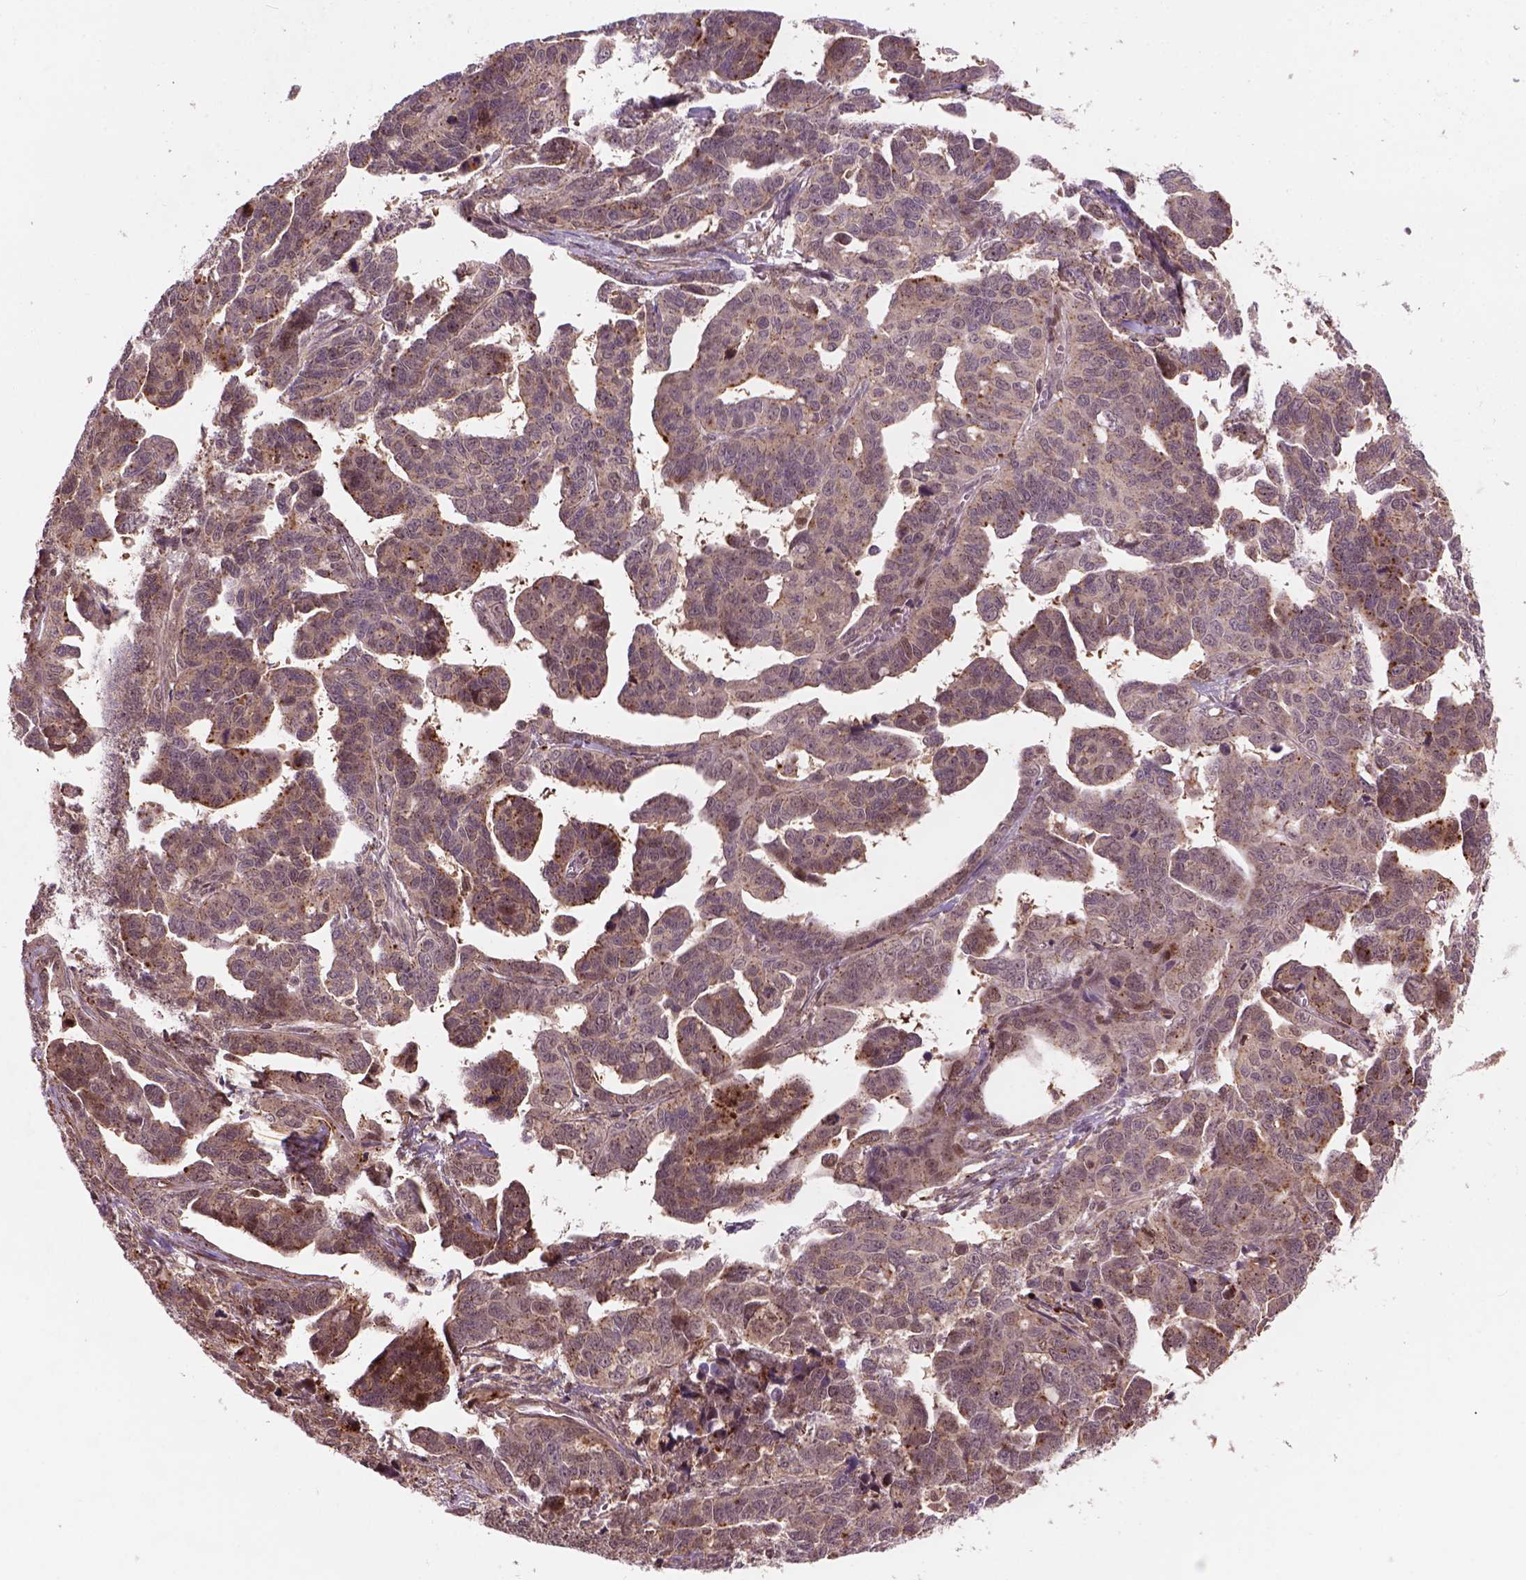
{"staining": {"intensity": "weak", "quantity": ">75%", "location": "cytoplasmic/membranous,nuclear"}, "tissue": "ovarian cancer", "cell_type": "Tumor cells", "image_type": "cancer", "snomed": [{"axis": "morphology", "description": "Cystadenocarcinoma, serous, NOS"}, {"axis": "topography", "description": "Ovary"}], "caption": "Immunohistochemical staining of human ovarian cancer (serous cystadenocarcinoma) displays low levels of weak cytoplasmic/membranous and nuclear expression in approximately >75% of tumor cells.", "gene": "PSMD11", "patient": {"sex": "female", "age": 69}}